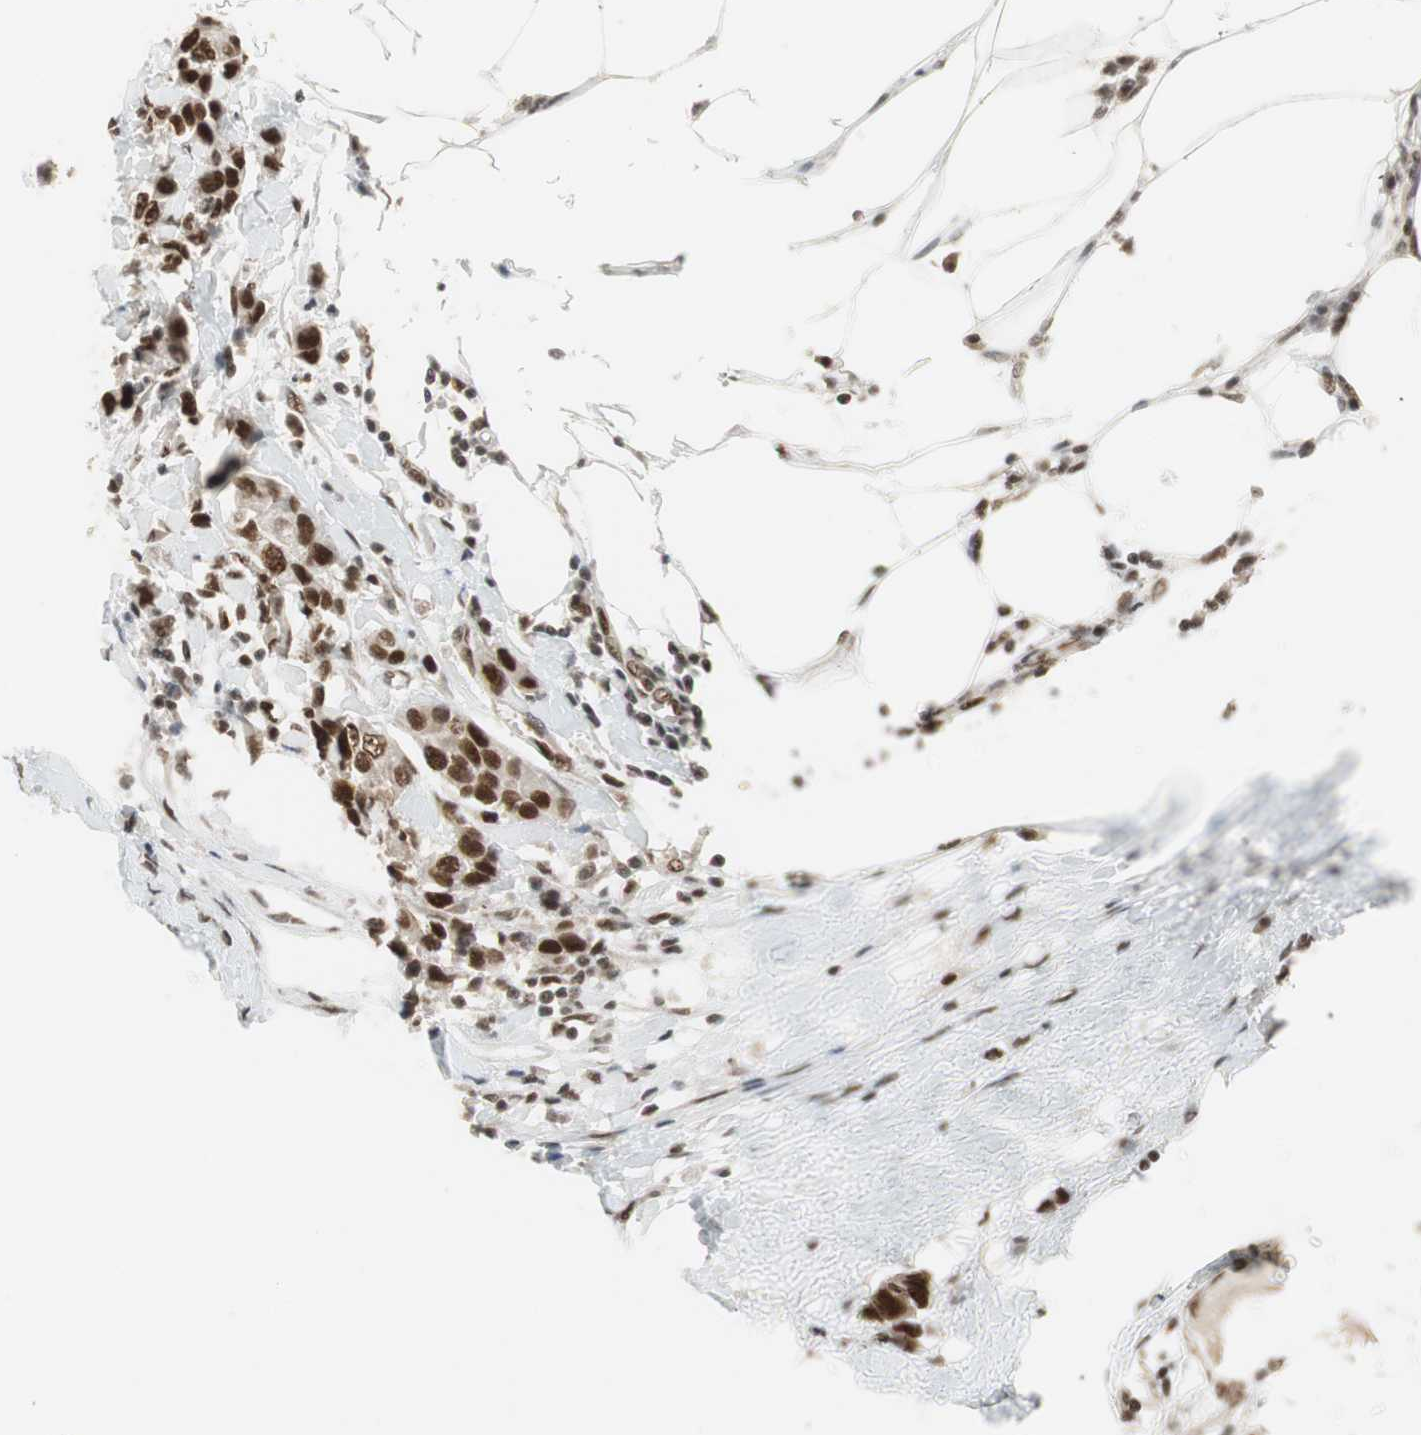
{"staining": {"intensity": "strong", "quantity": ">75%", "location": "nuclear"}, "tissue": "breast cancer", "cell_type": "Tumor cells", "image_type": "cancer", "snomed": [{"axis": "morphology", "description": "Duct carcinoma"}, {"axis": "topography", "description": "Breast"}], "caption": "A high amount of strong nuclear staining is identified in about >75% of tumor cells in breast cancer (infiltrating ductal carcinoma) tissue.", "gene": "RTF1", "patient": {"sex": "female", "age": 50}}